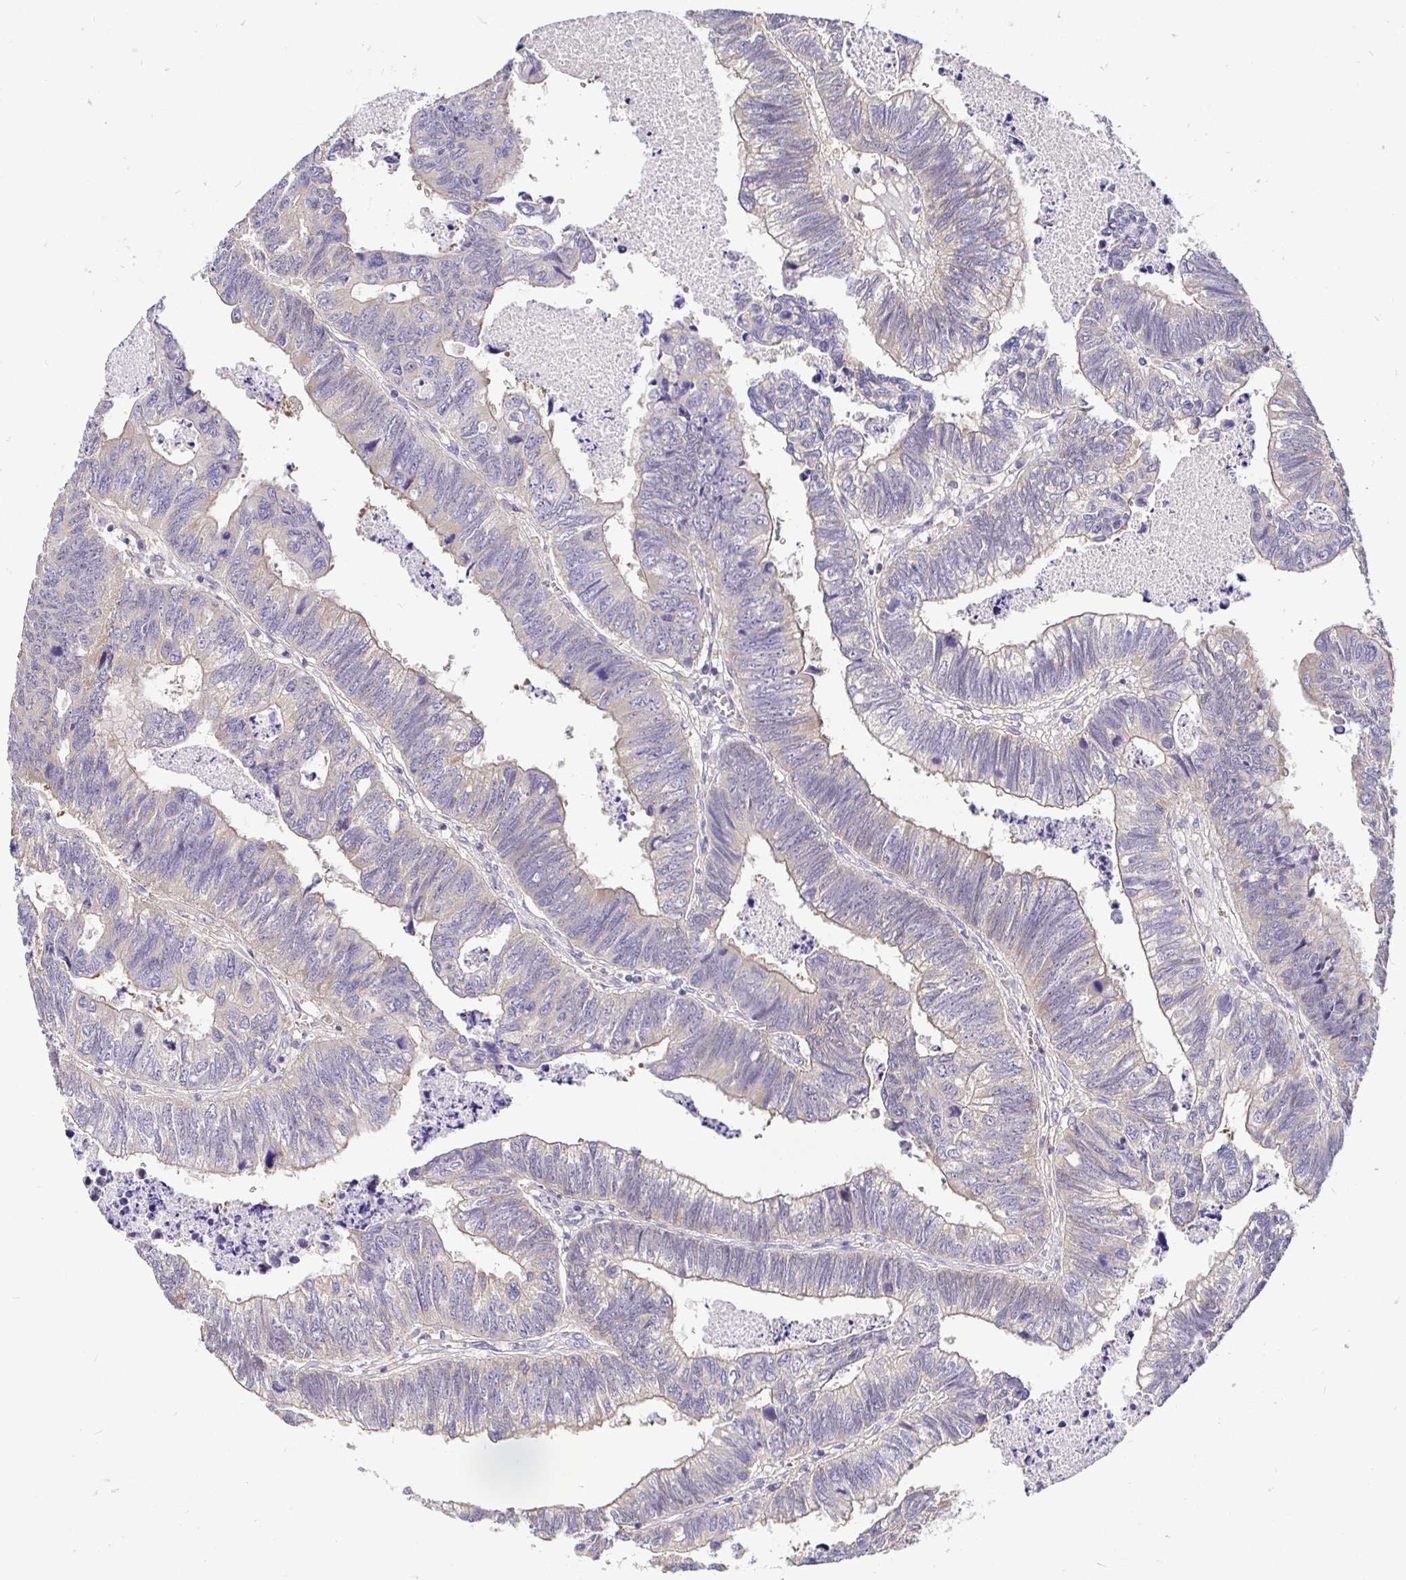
{"staining": {"intensity": "weak", "quantity": "<25%", "location": "cytoplasmic/membranous"}, "tissue": "colorectal cancer", "cell_type": "Tumor cells", "image_type": "cancer", "snomed": [{"axis": "morphology", "description": "Adenocarcinoma, NOS"}, {"axis": "topography", "description": "Colon"}], "caption": "An image of human adenocarcinoma (colorectal) is negative for staining in tumor cells.", "gene": "KIF21A", "patient": {"sex": "male", "age": 62}}